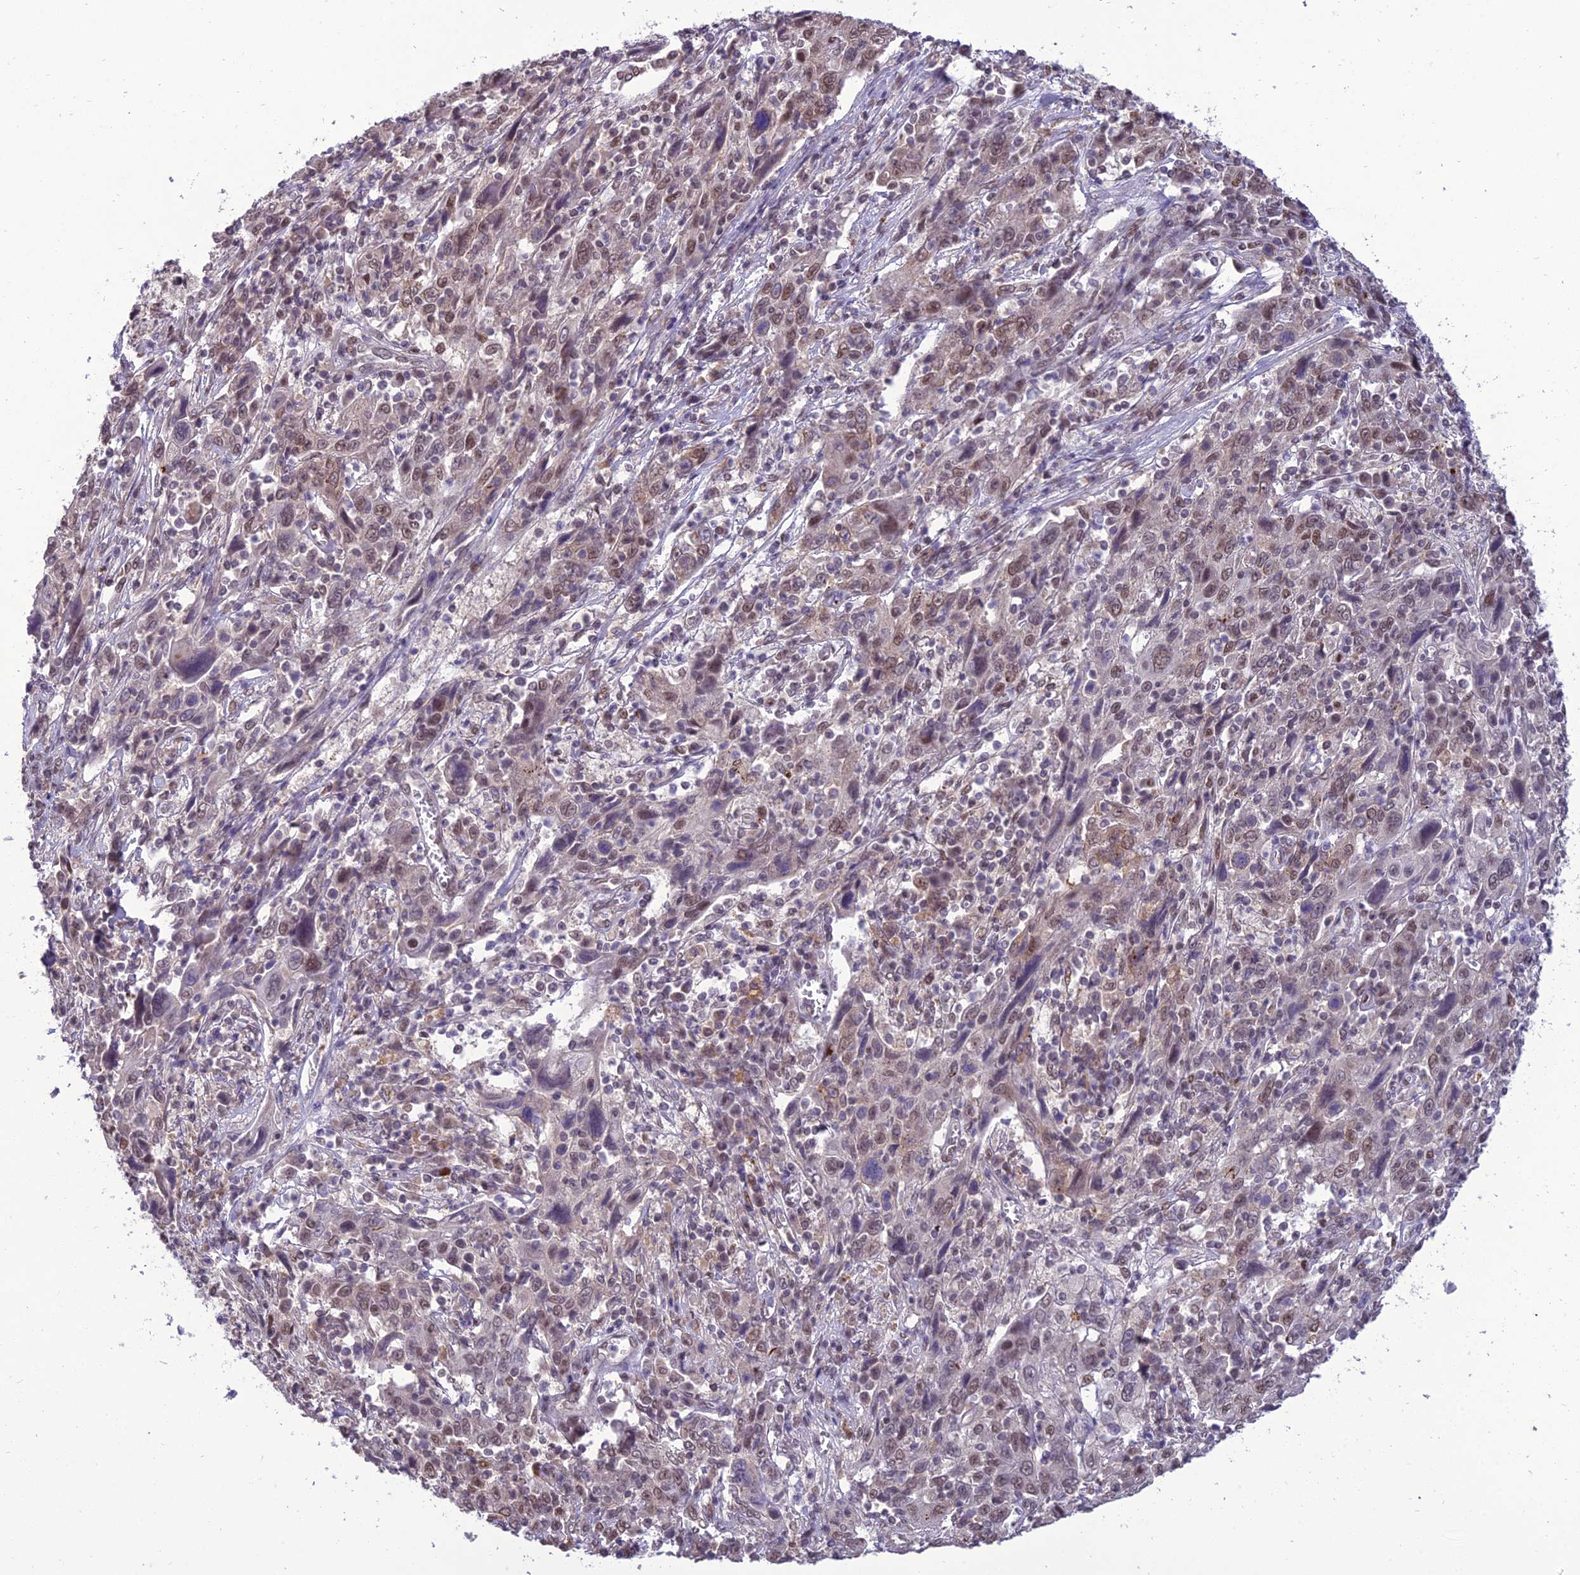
{"staining": {"intensity": "weak", "quantity": "25%-75%", "location": "nuclear"}, "tissue": "cervical cancer", "cell_type": "Tumor cells", "image_type": "cancer", "snomed": [{"axis": "morphology", "description": "Squamous cell carcinoma, NOS"}, {"axis": "topography", "description": "Cervix"}], "caption": "Immunohistochemistry (IHC) image of human cervical squamous cell carcinoma stained for a protein (brown), which reveals low levels of weak nuclear staining in approximately 25%-75% of tumor cells.", "gene": "RANBP3", "patient": {"sex": "female", "age": 46}}